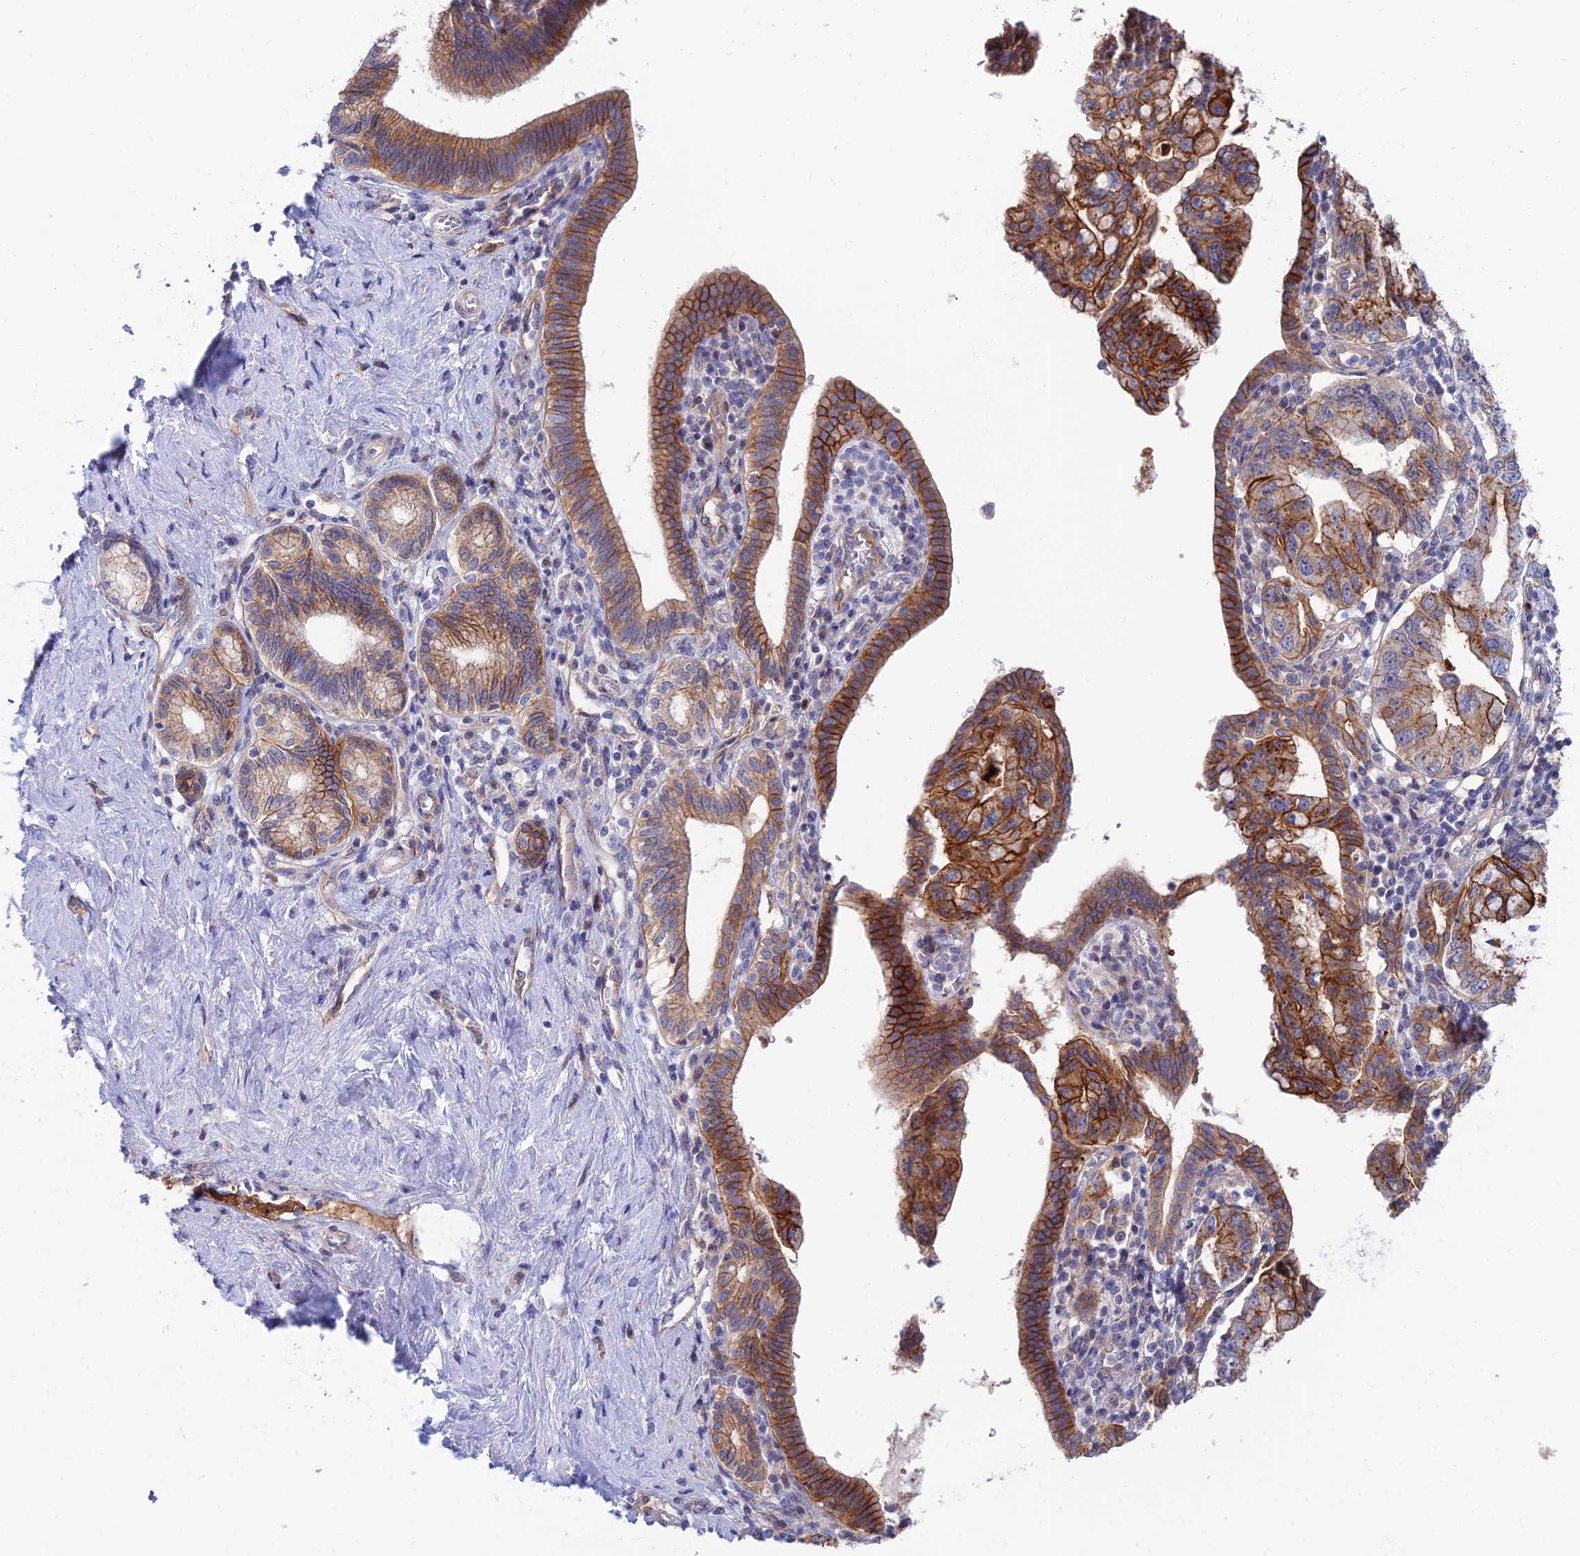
{"staining": {"intensity": "moderate", "quantity": ">75%", "location": "cytoplasmic/membranous"}, "tissue": "pancreatic cancer", "cell_type": "Tumor cells", "image_type": "cancer", "snomed": [{"axis": "morphology", "description": "Adenocarcinoma, NOS"}, {"axis": "topography", "description": "Pancreas"}], "caption": "Adenocarcinoma (pancreatic) tissue reveals moderate cytoplasmic/membranous expression in approximately >75% of tumor cells, visualized by immunohistochemistry.", "gene": "TRIM43B", "patient": {"sex": "female", "age": 73}}